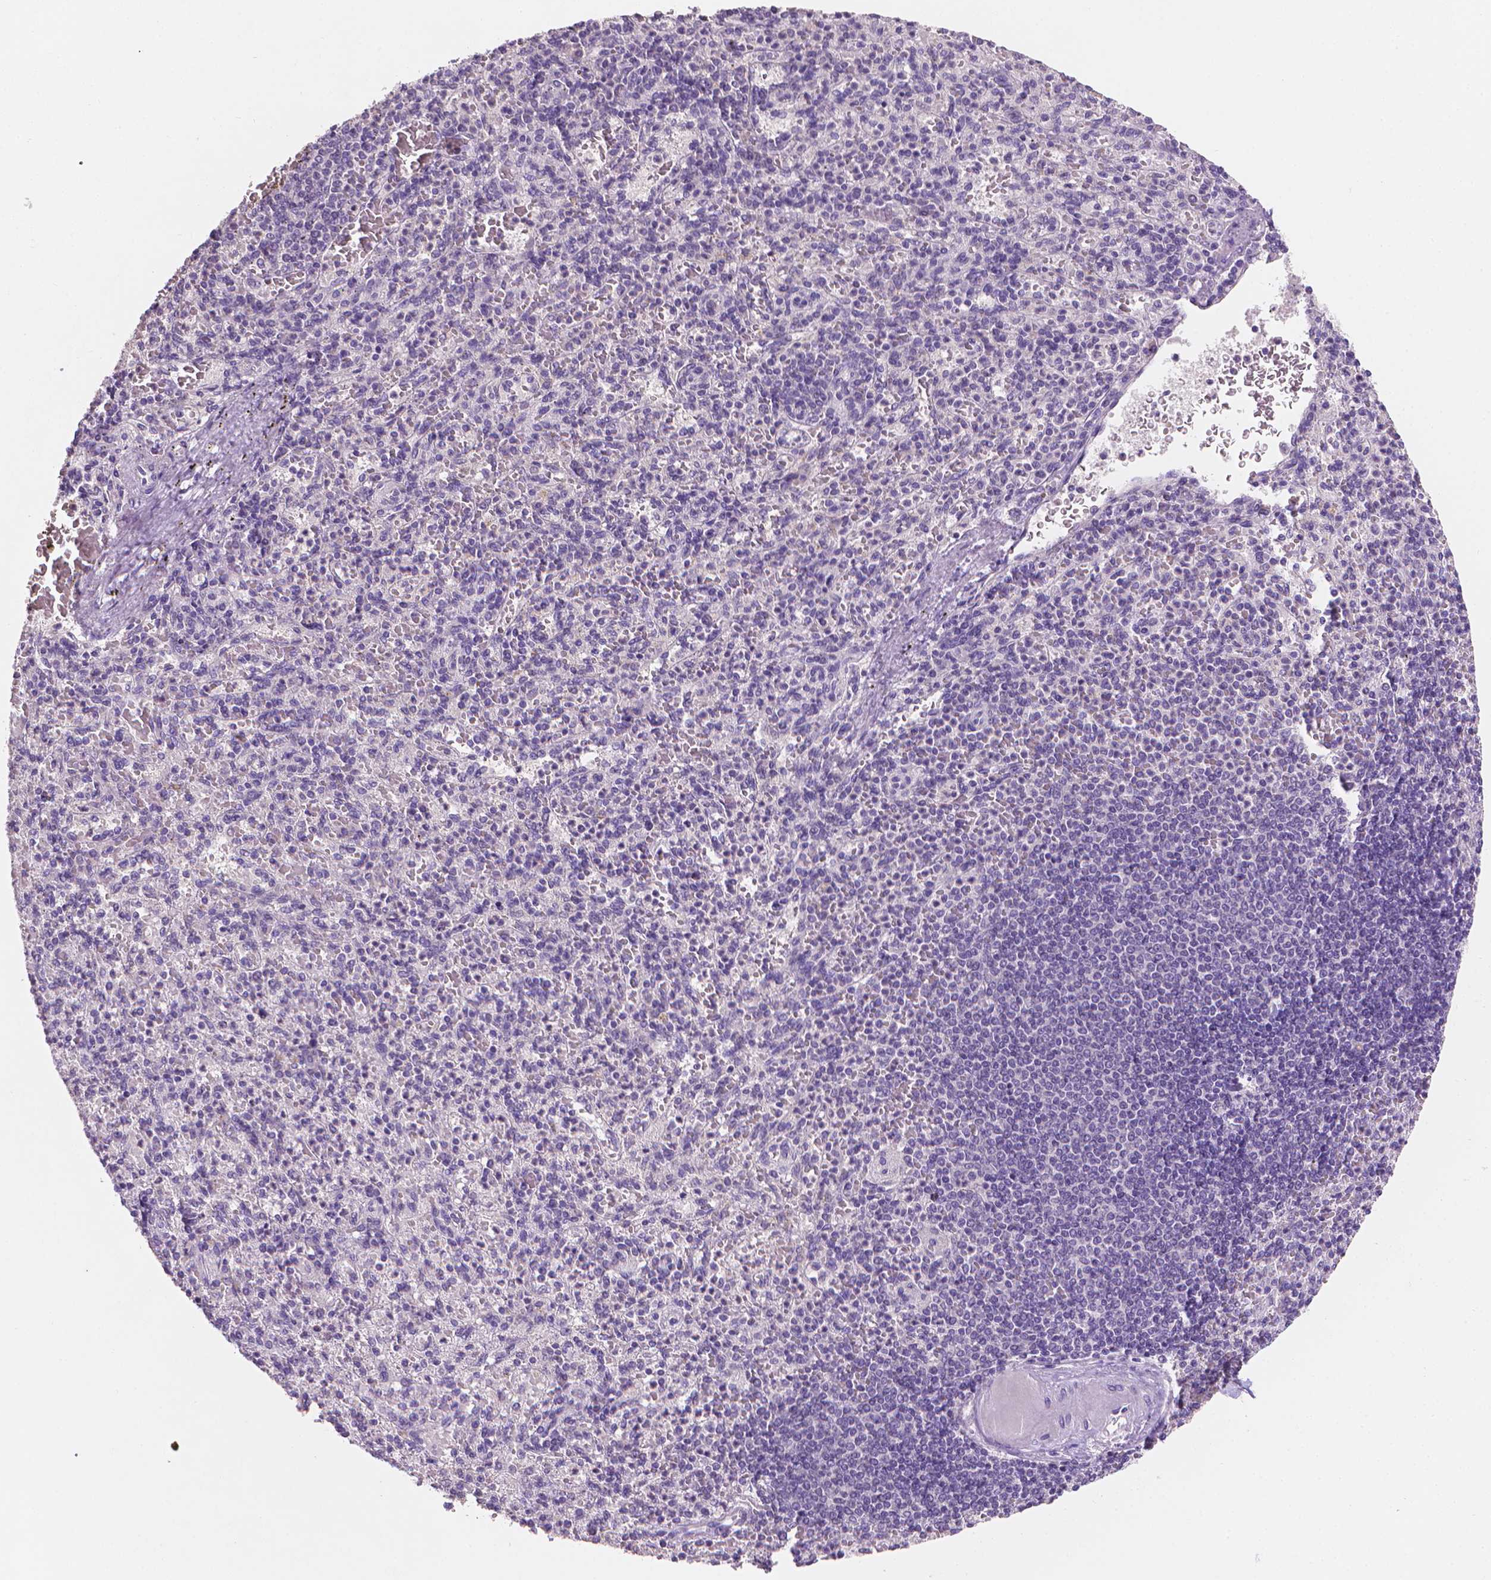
{"staining": {"intensity": "negative", "quantity": "none", "location": "none"}, "tissue": "spleen", "cell_type": "Cells in red pulp", "image_type": "normal", "snomed": [{"axis": "morphology", "description": "Normal tissue, NOS"}, {"axis": "topography", "description": "Spleen"}], "caption": "This is an immunohistochemistry (IHC) histopathology image of normal human spleen. There is no expression in cells in red pulp.", "gene": "FASN", "patient": {"sex": "female", "age": 74}}